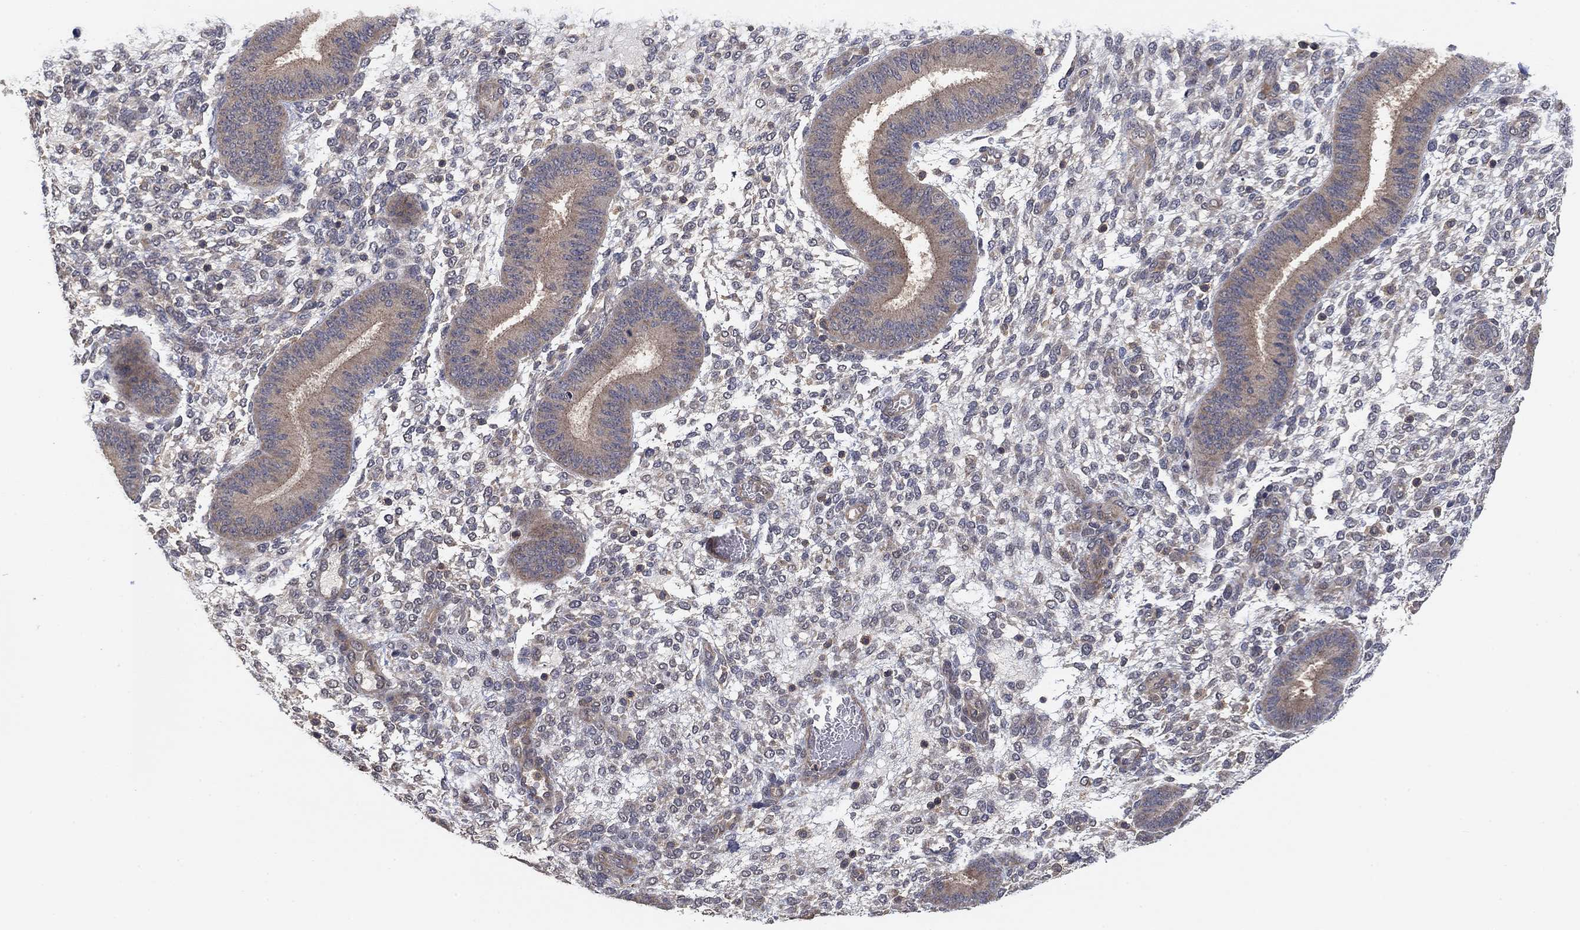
{"staining": {"intensity": "negative", "quantity": "none", "location": "none"}, "tissue": "endometrium", "cell_type": "Cells in endometrial stroma", "image_type": "normal", "snomed": [{"axis": "morphology", "description": "Normal tissue, NOS"}, {"axis": "topography", "description": "Endometrium"}], "caption": "Protein analysis of normal endometrium reveals no significant expression in cells in endometrial stroma. (Immunohistochemistry (ihc), brightfield microscopy, high magnification).", "gene": "CCDC43", "patient": {"sex": "female", "age": 39}}